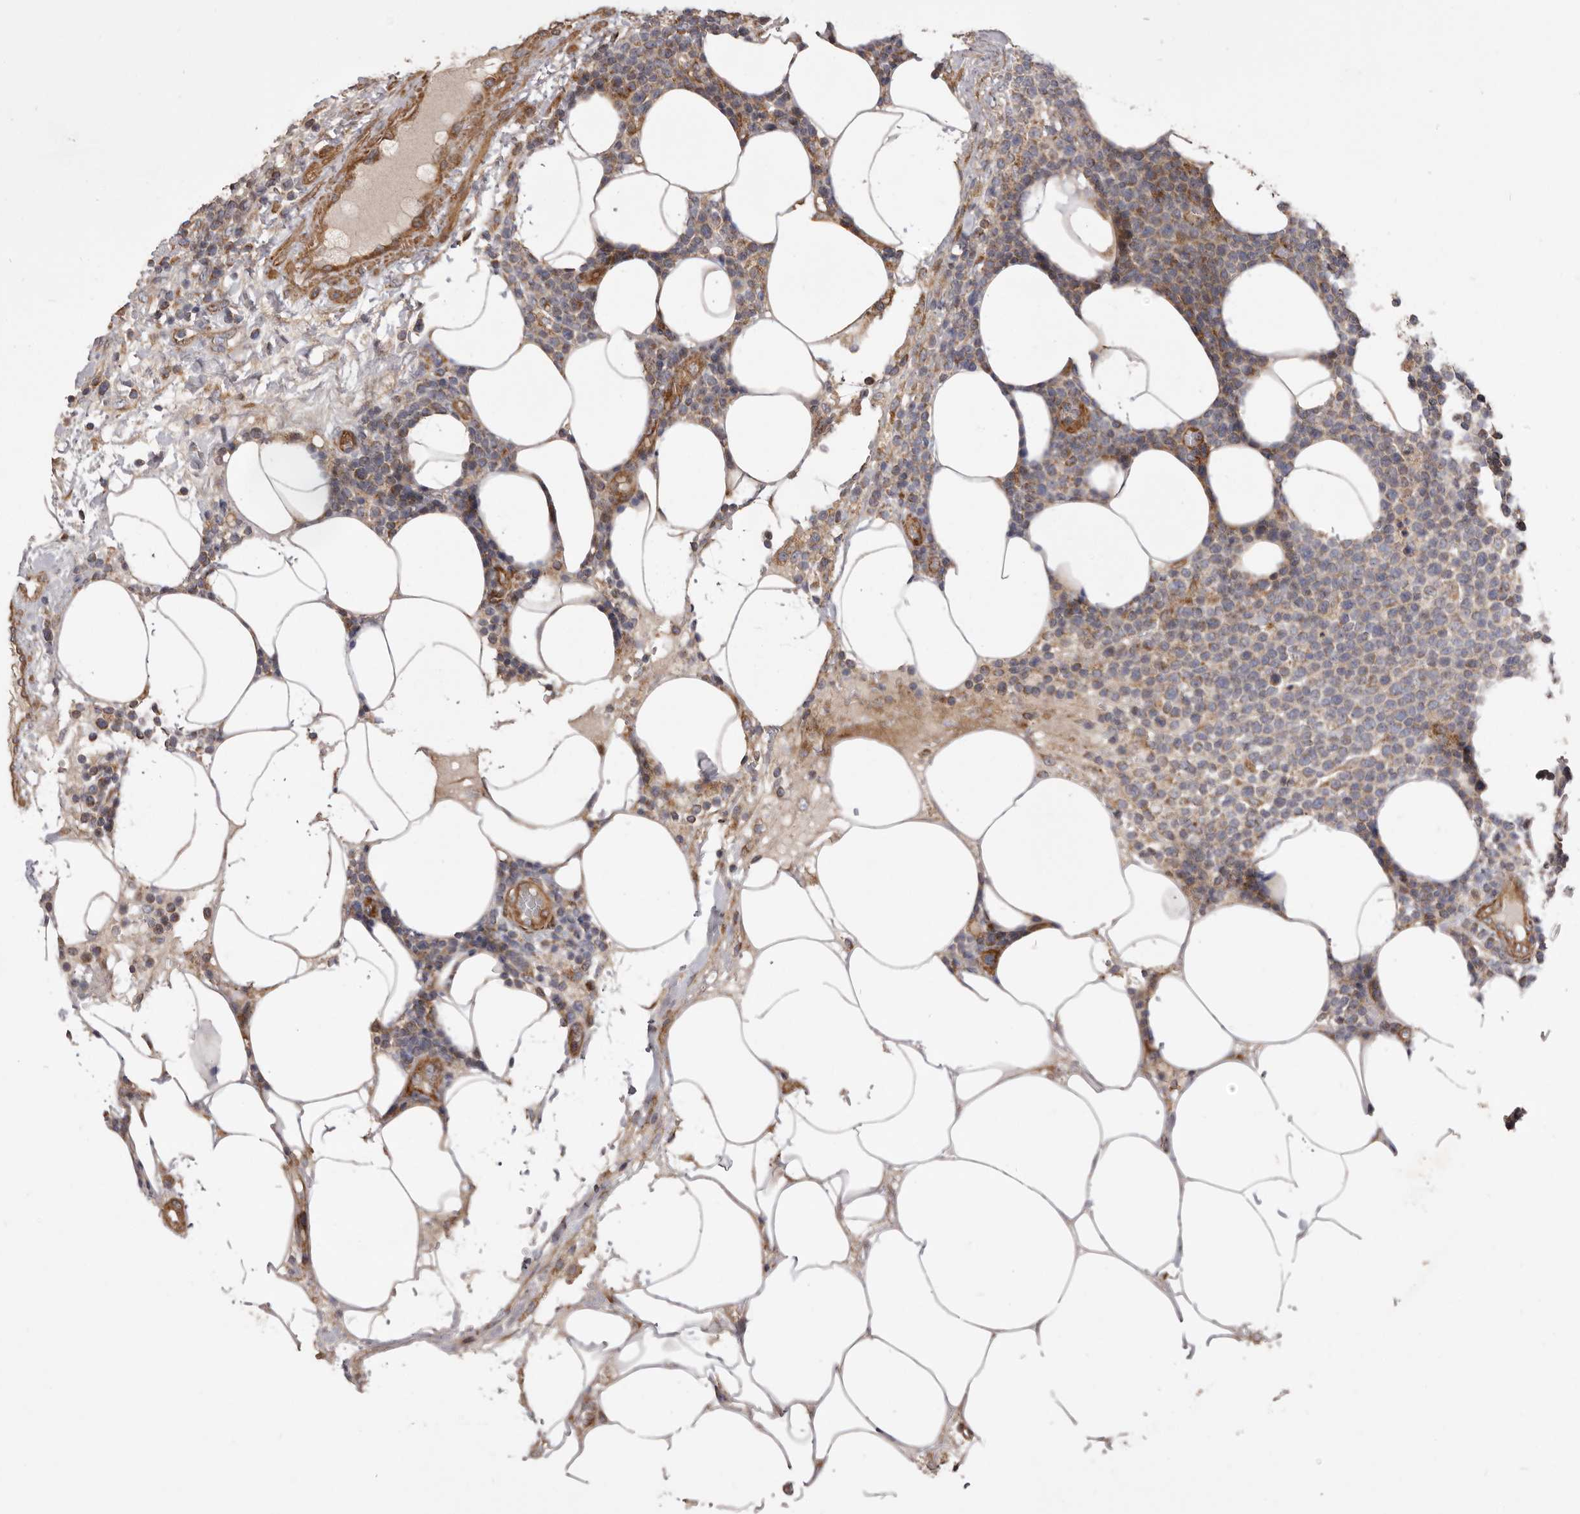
{"staining": {"intensity": "moderate", "quantity": "<25%", "location": "cytoplasmic/membranous"}, "tissue": "lymphoma", "cell_type": "Tumor cells", "image_type": "cancer", "snomed": [{"axis": "morphology", "description": "Malignant lymphoma, non-Hodgkin's type, High grade"}, {"axis": "topography", "description": "Lymph node"}], "caption": "Protein staining of high-grade malignant lymphoma, non-Hodgkin's type tissue demonstrates moderate cytoplasmic/membranous positivity in approximately <25% of tumor cells.", "gene": "VPS45", "patient": {"sex": "male", "age": 61}}